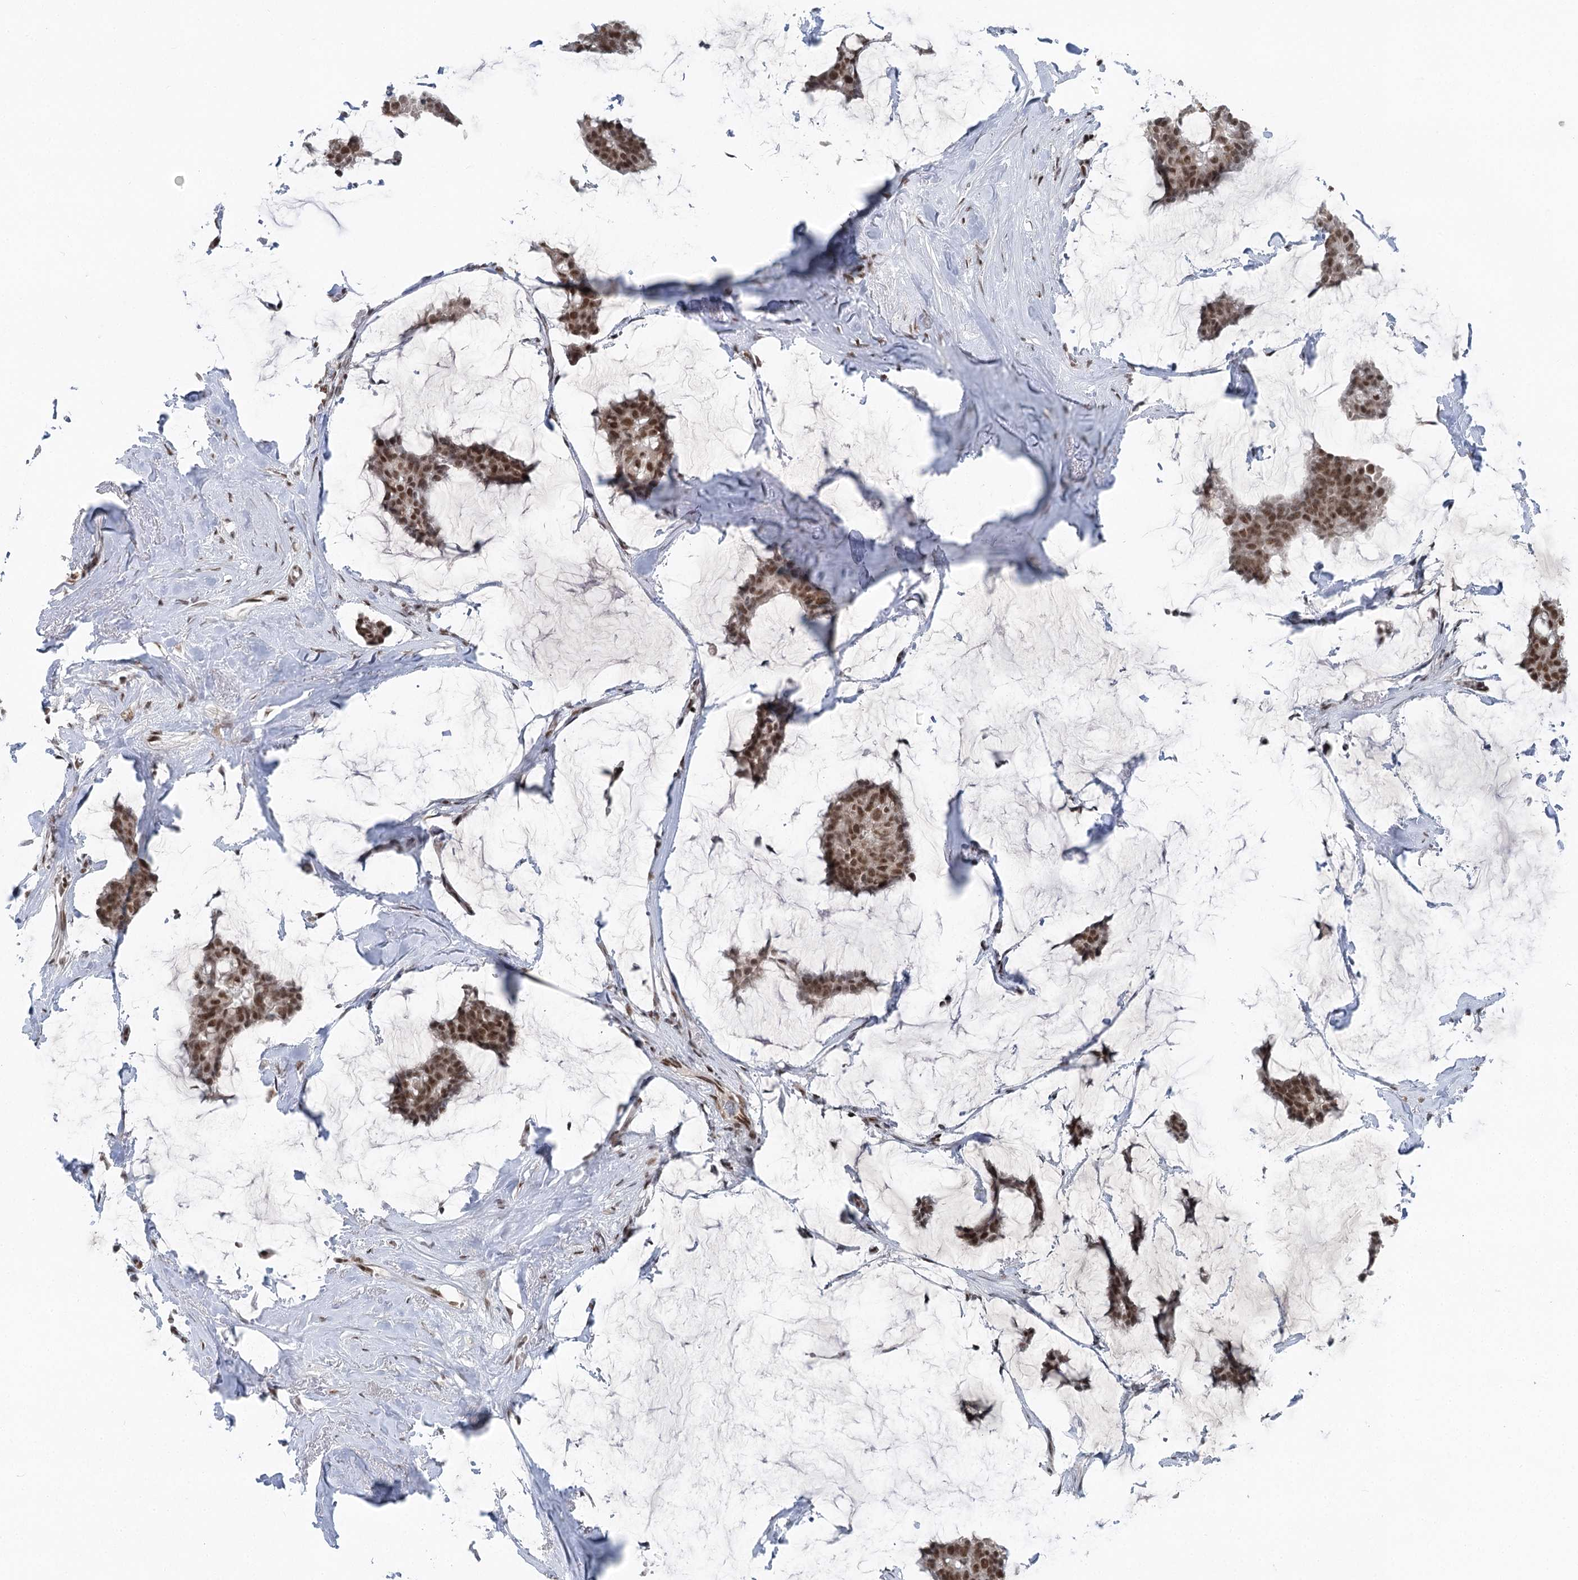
{"staining": {"intensity": "moderate", "quantity": ">75%", "location": "nuclear"}, "tissue": "breast cancer", "cell_type": "Tumor cells", "image_type": "cancer", "snomed": [{"axis": "morphology", "description": "Duct carcinoma"}, {"axis": "topography", "description": "Breast"}], "caption": "Breast cancer (intraductal carcinoma) stained with DAB immunohistochemistry demonstrates medium levels of moderate nuclear positivity in approximately >75% of tumor cells.", "gene": "CGGBP1", "patient": {"sex": "female", "age": 93}}